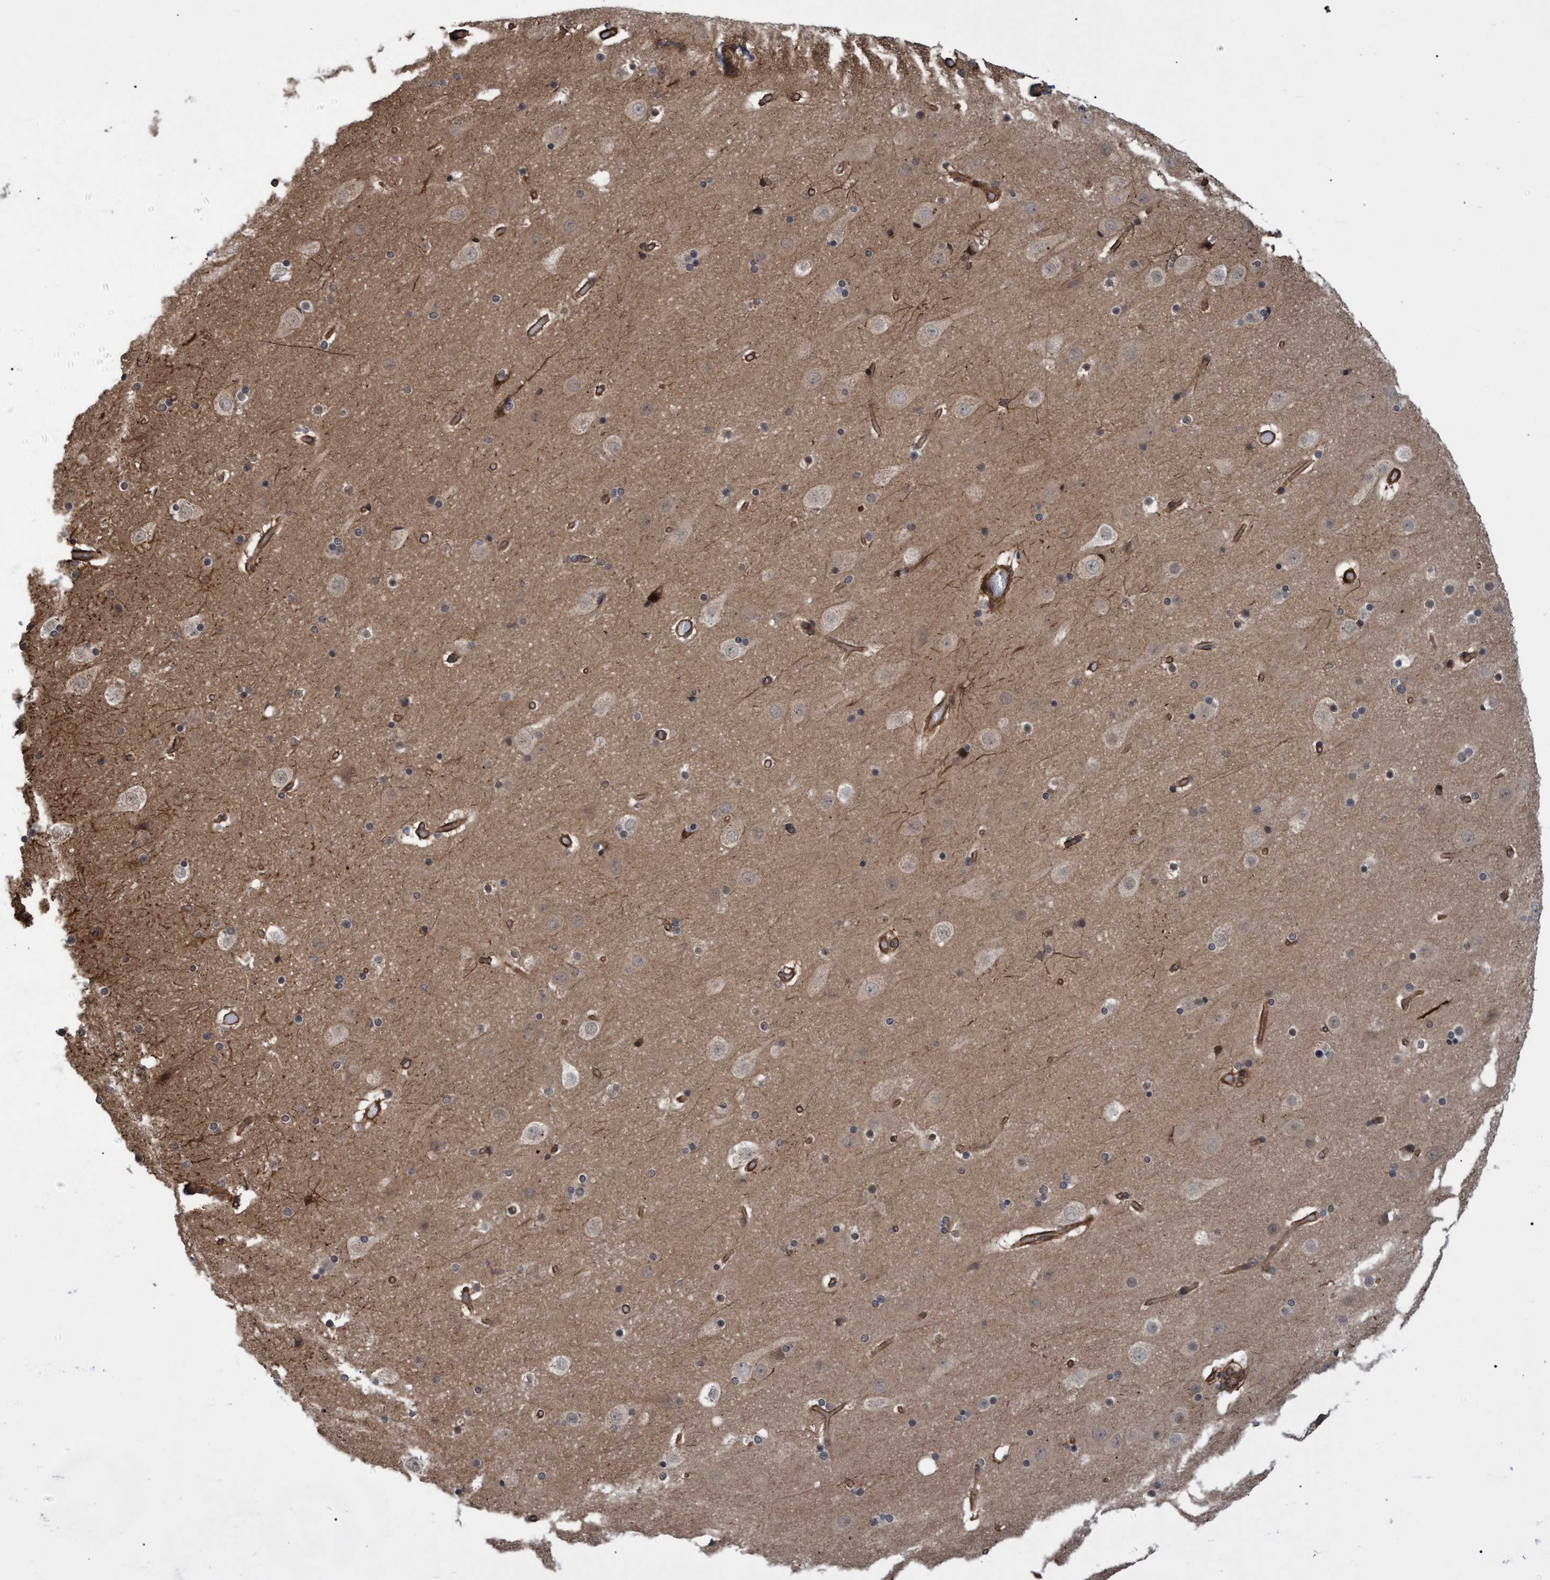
{"staining": {"intensity": "moderate", "quantity": ">75%", "location": "cytoplasmic/membranous"}, "tissue": "cerebral cortex", "cell_type": "Endothelial cells", "image_type": "normal", "snomed": [{"axis": "morphology", "description": "Normal tissue, NOS"}, {"axis": "topography", "description": "Cerebral cortex"}], "caption": "Cerebral cortex stained for a protein (brown) exhibits moderate cytoplasmic/membranous positive expression in approximately >75% of endothelial cells.", "gene": "TNFRSF10B", "patient": {"sex": "male", "age": 57}}